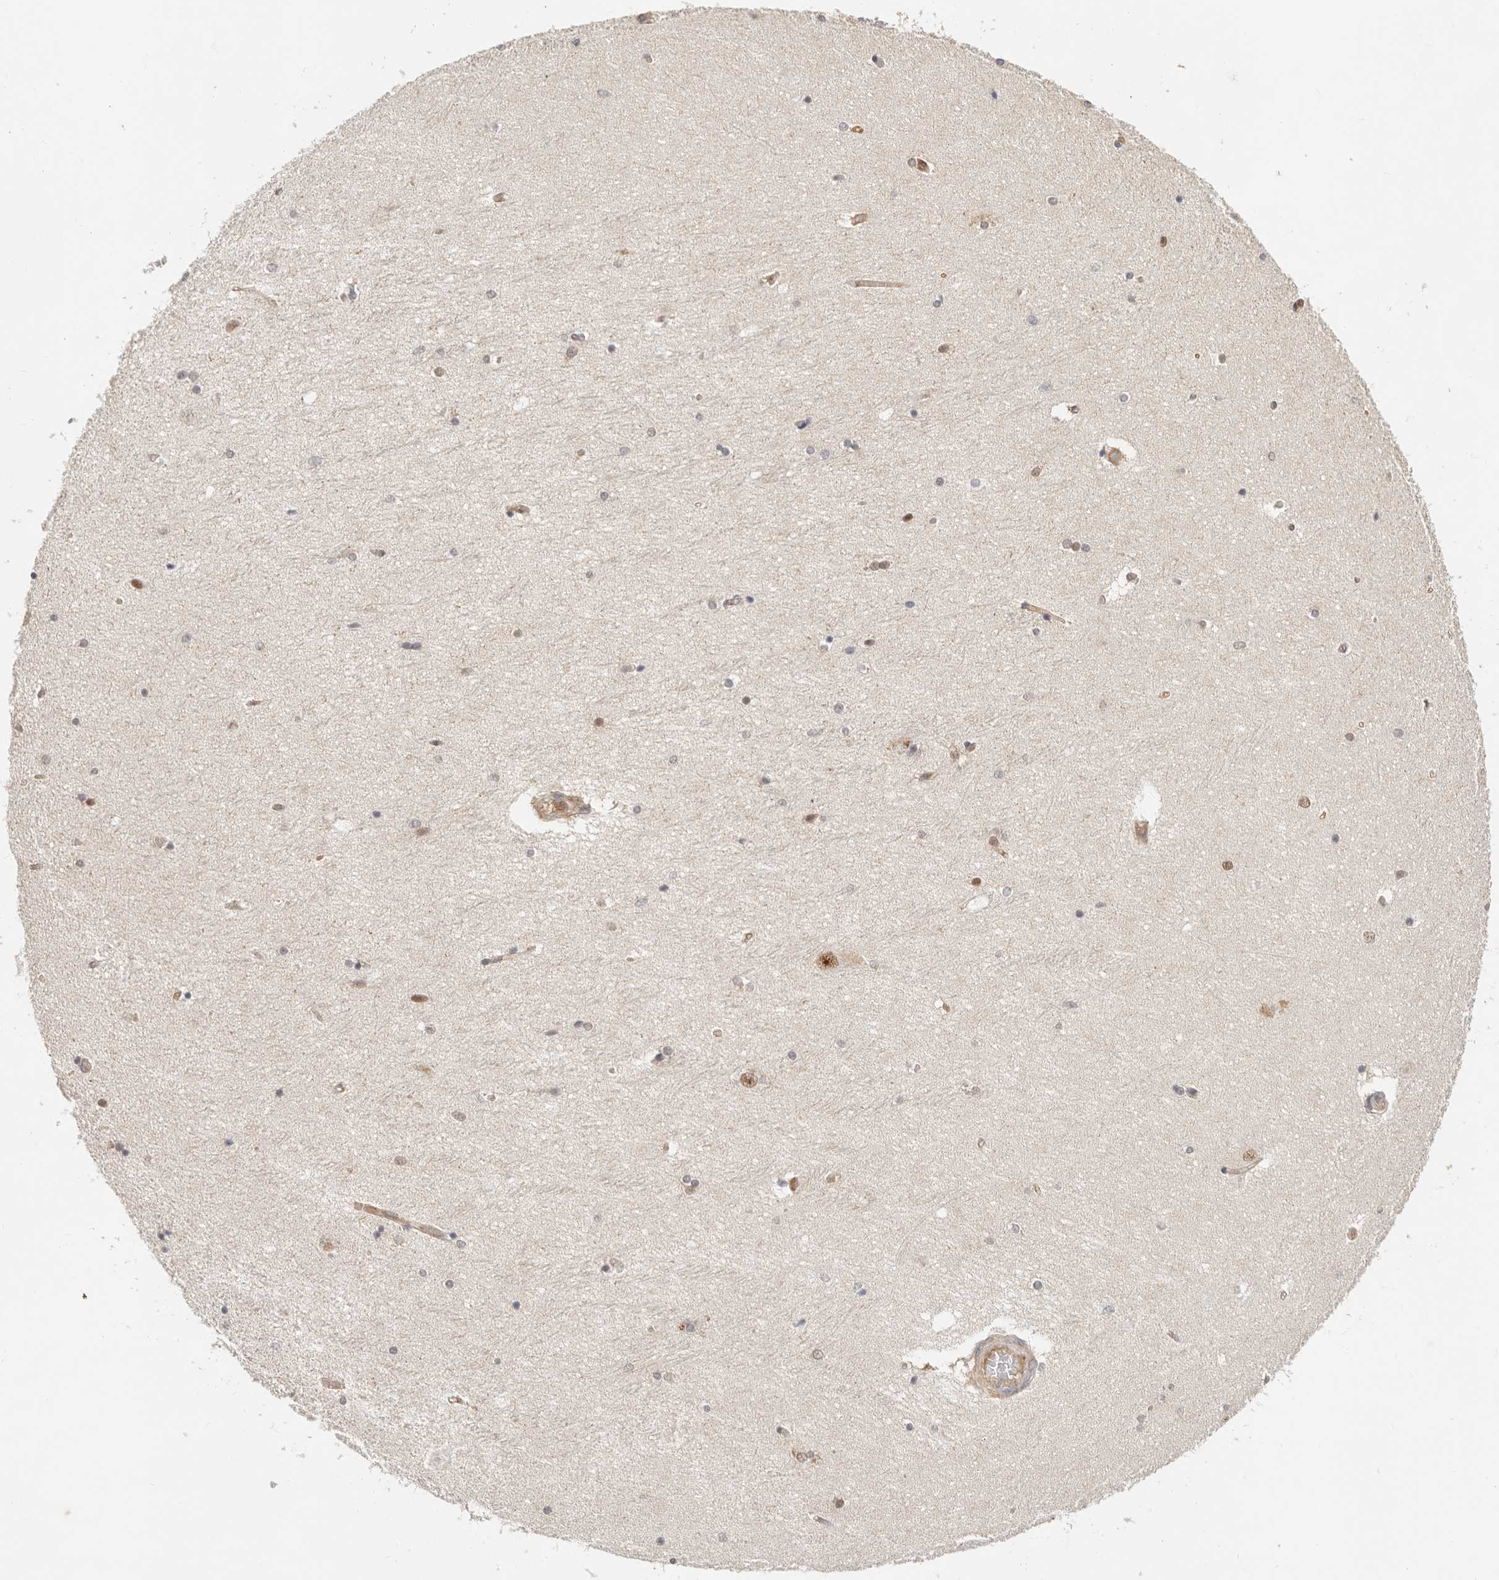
{"staining": {"intensity": "moderate", "quantity": "<25%", "location": "nuclear"}, "tissue": "hippocampus", "cell_type": "Glial cells", "image_type": "normal", "snomed": [{"axis": "morphology", "description": "Normal tissue, NOS"}, {"axis": "topography", "description": "Hippocampus"}], "caption": "Immunohistochemical staining of benign human hippocampus reveals <25% levels of moderate nuclear protein staining in approximately <25% of glial cells. Using DAB (3,3'-diaminobenzidine) (brown) and hematoxylin (blue) stains, captured at high magnification using brightfield microscopy.", "gene": "HEXD", "patient": {"sex": "female", "age": 54}}